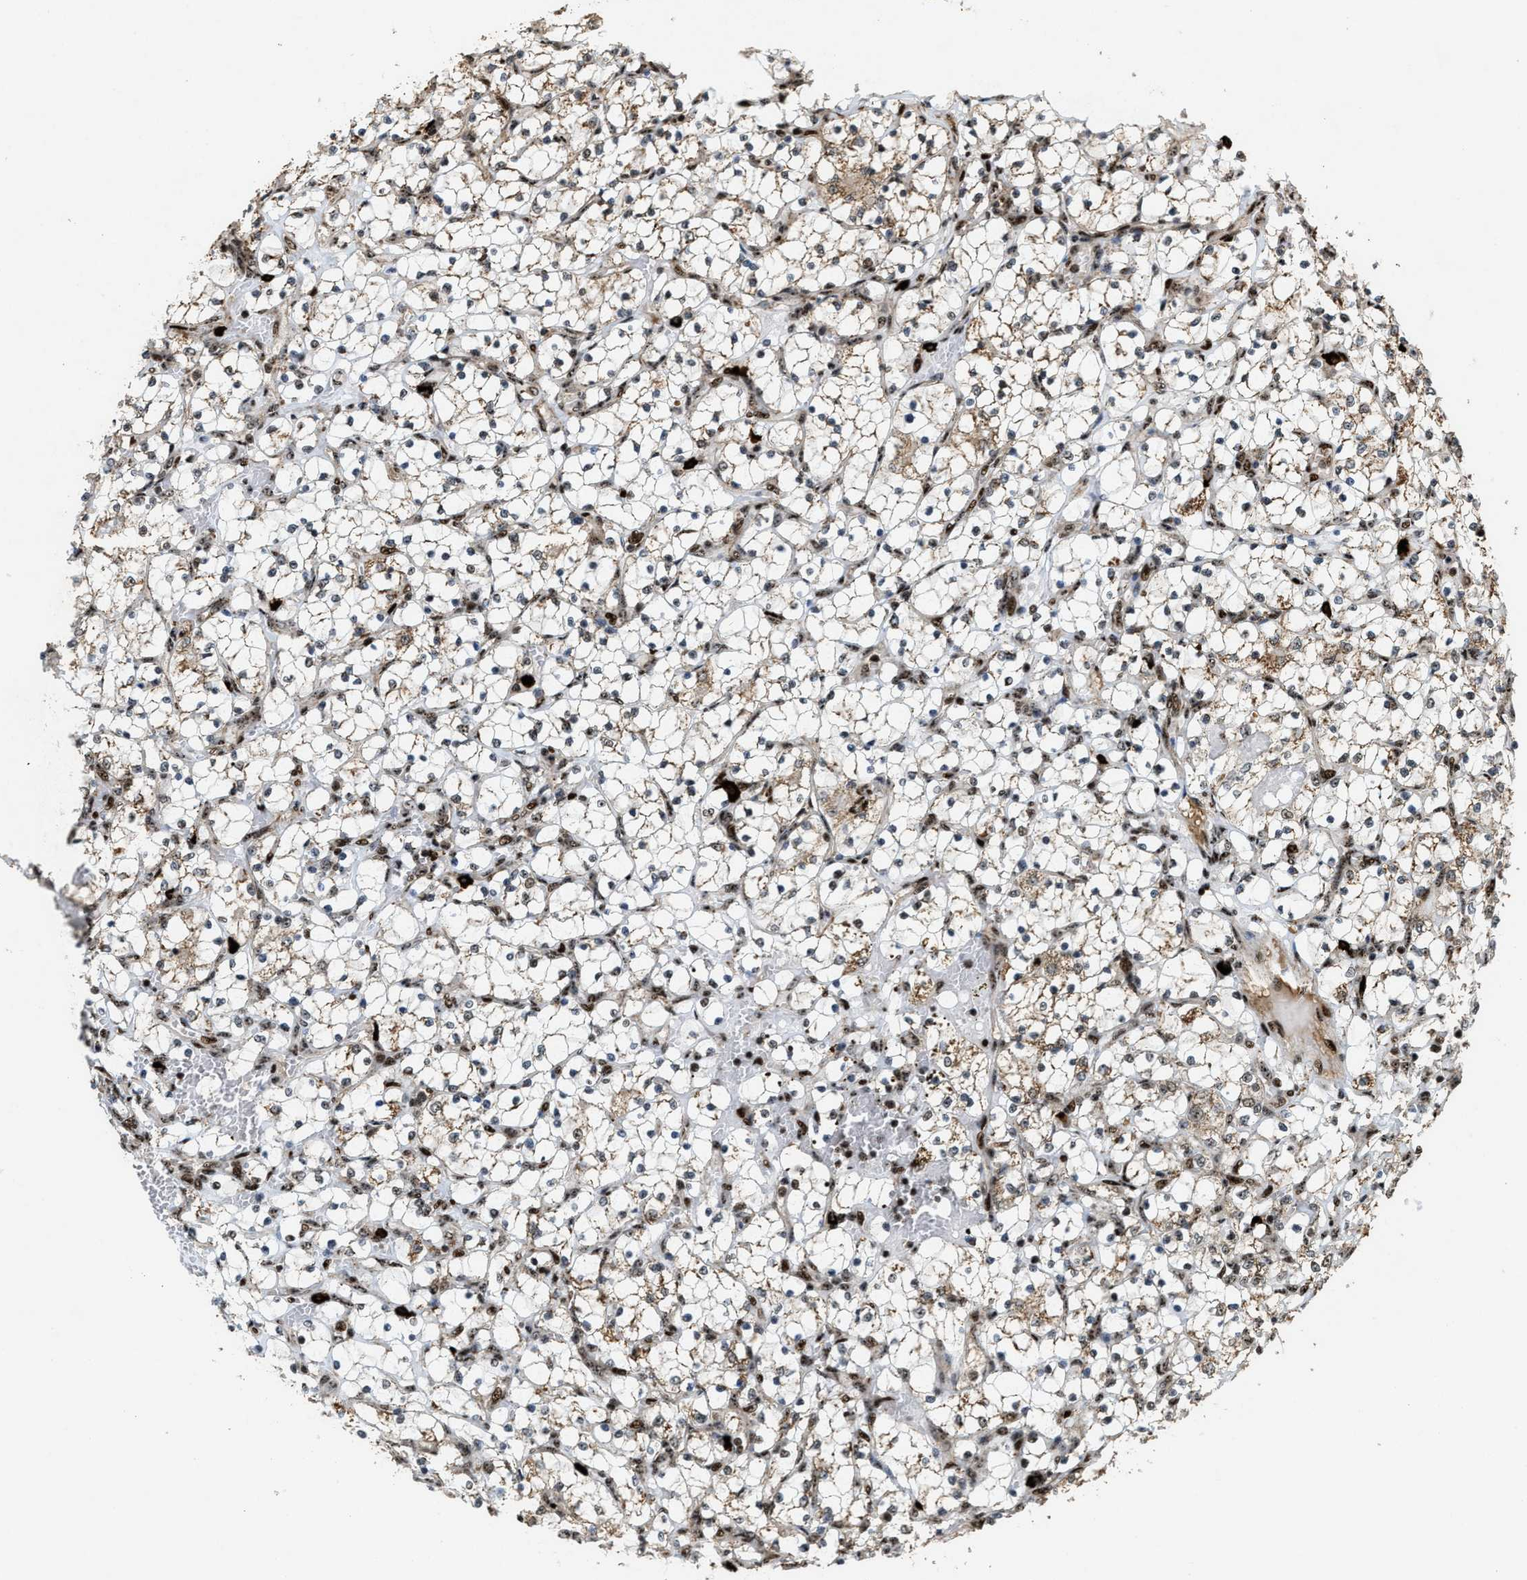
{"staining": {"intensity": "moderate", "quantity": "<25%", "location": "cytoplasmic/membranous"}, "tissue": "renal cancer", "cell_type": "Tumor cells", "image_type": "cancer", "snomed": [{"axis": "morphology", "description": "Adenocarcinoma, NOS"}, {"axis": "topography", "description": "Kidney"}], "caption": "High-magnification brightfield microscopy of renal cancer stained with DAB (brown) and counterstained with hematoxylin (blue). tumor cells exhibit moderate cytoplasmic/membranous positivity is appreciated in about<25% of cells.", "gene": "ZNF687", "patient": {"sex": "female", "age": 69}}